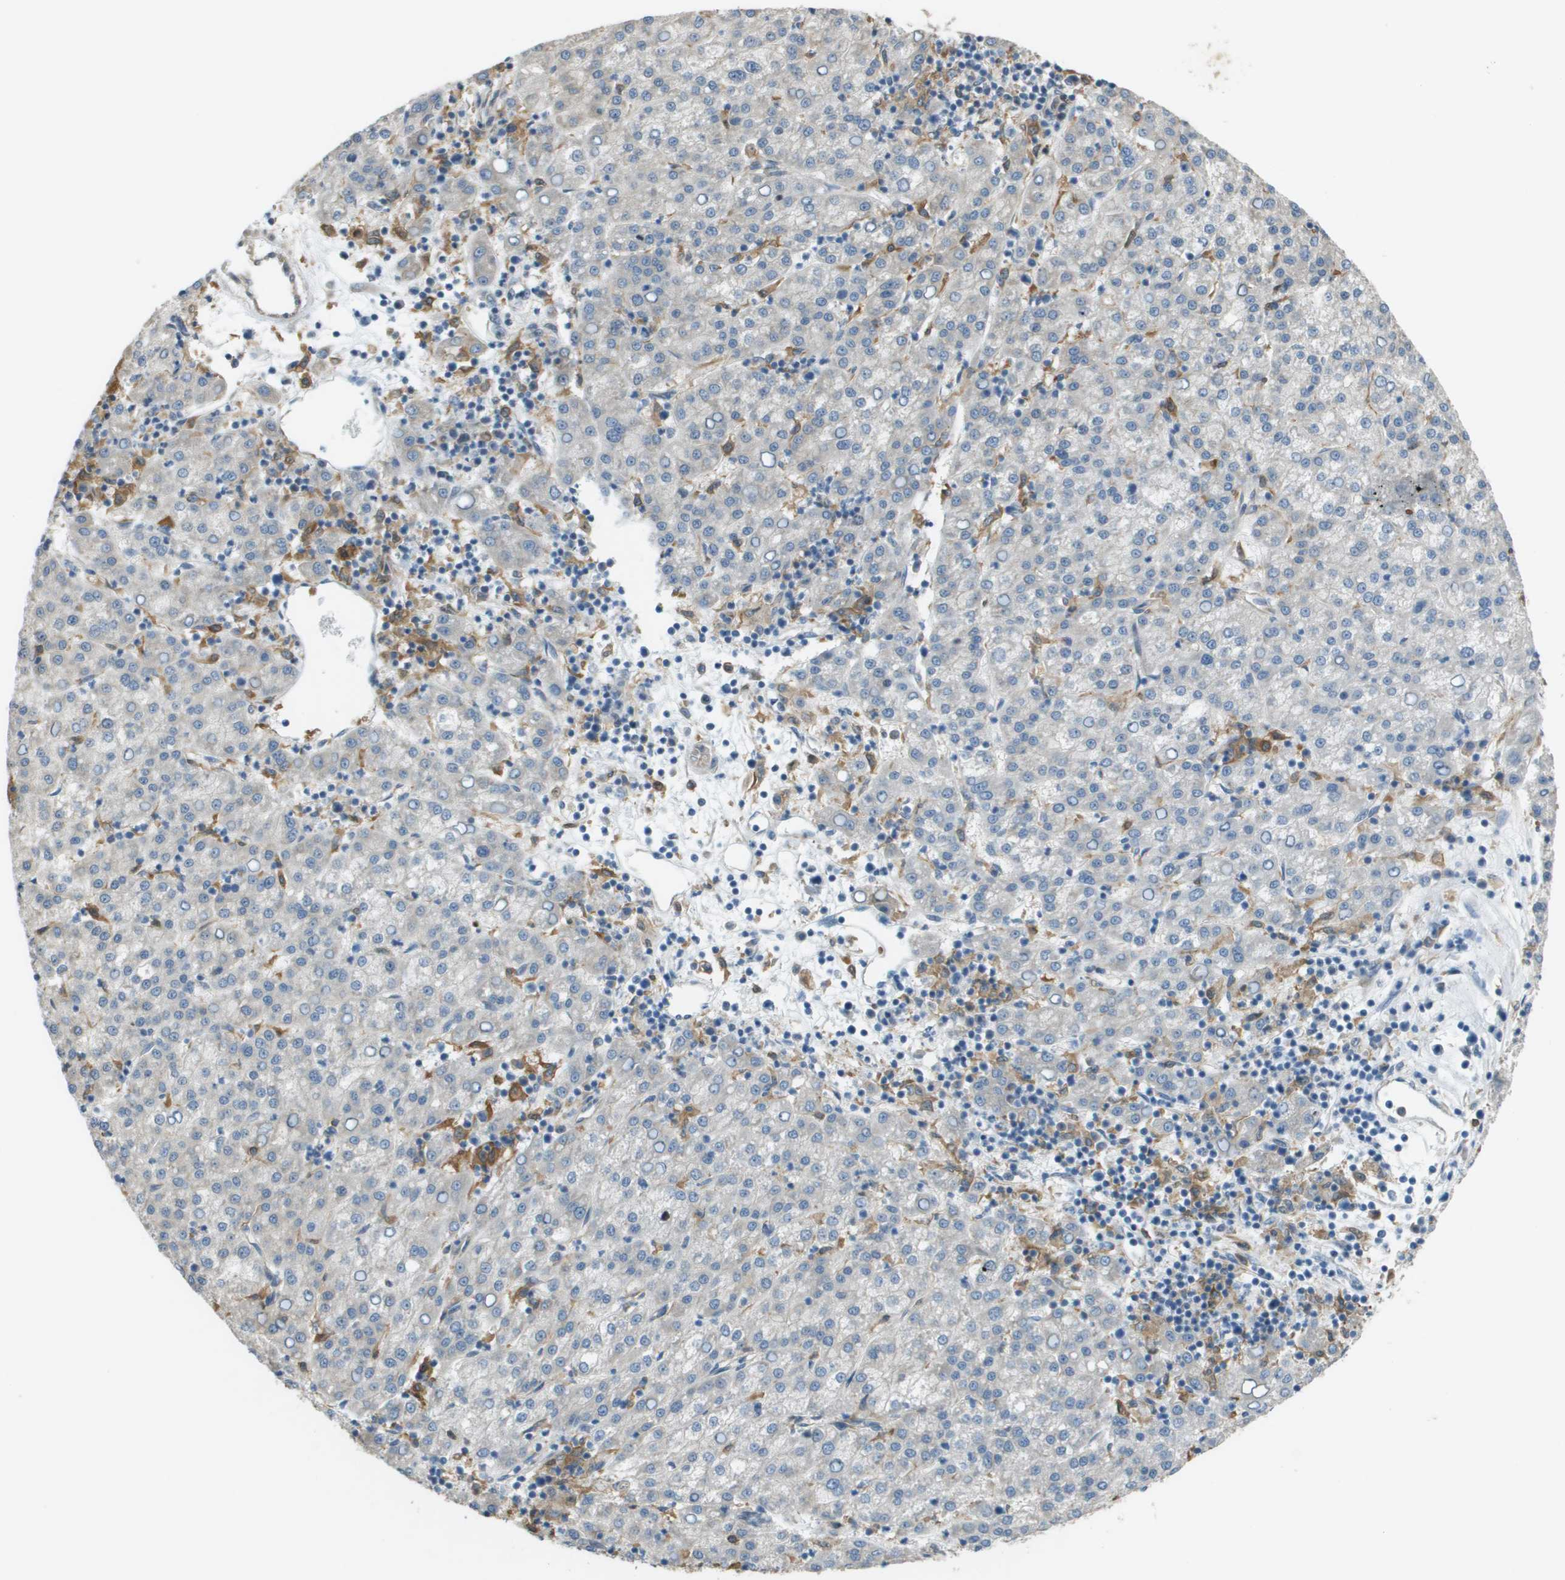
{"staining": {"intensity": "negative", "quantity": "none", "location": "none"}, "tissue": "liver cancer", "cell_type": "Tumor cells", "image_type": "cancer", "snomed": [{"axis": "morphology", "description": "Carcinoma, Hepatocellular, NOS"}, {"axis": "topography", "description": "Liver"}], "caption": "A photomicrograph of human hepatocellular carcinoma (liver) is negative for staining in tumor cells.", "gene": "CORO1B", "patient": {"sex": "female", "age": 58}}